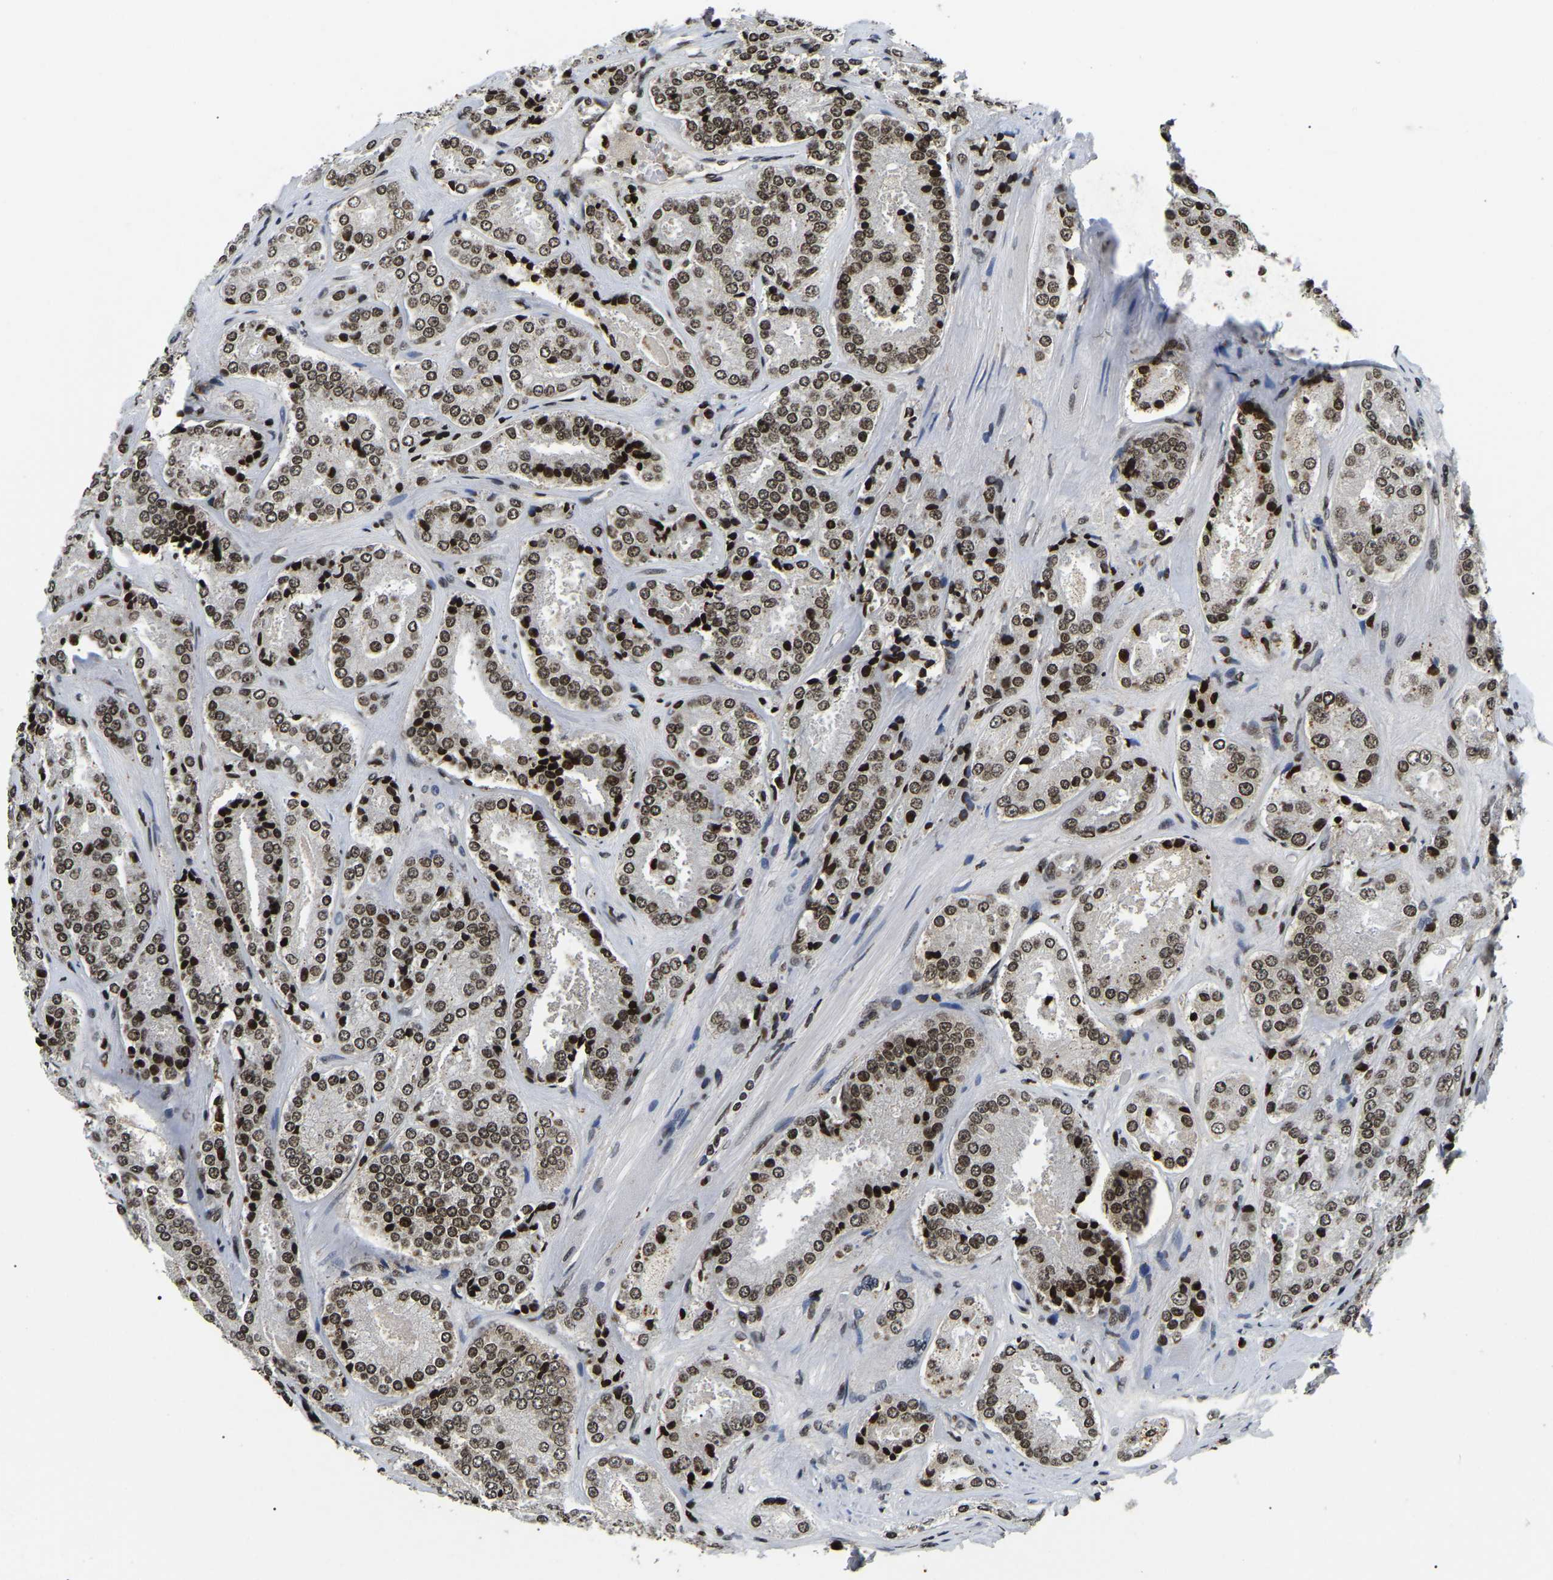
{"staining": {"intensity": "moderate", "quantity": ">75%", "location": "nuclear"}, "tissue": "prostate cancer", "cell_type": "Tumor cells", "image_type": "cancer", "snomed": [{"axis": "morphology", "description": "Adenocarcinoma, High grade"}, {"axis": "topography", "description": "Prostate"}], "caption": "High-magnification brightfield microscopy of prostate cancer stained with DAB (brown) and counterstained with hematoxylin (blue). tumor cells exhibit moderate nuclear expression is identified in approximately>75% of cells. (DAB = brown stain, brightfield microscopy at high magnification).", "gene": "LRRC61", "patient": {"sex": "male", "age": 65}}